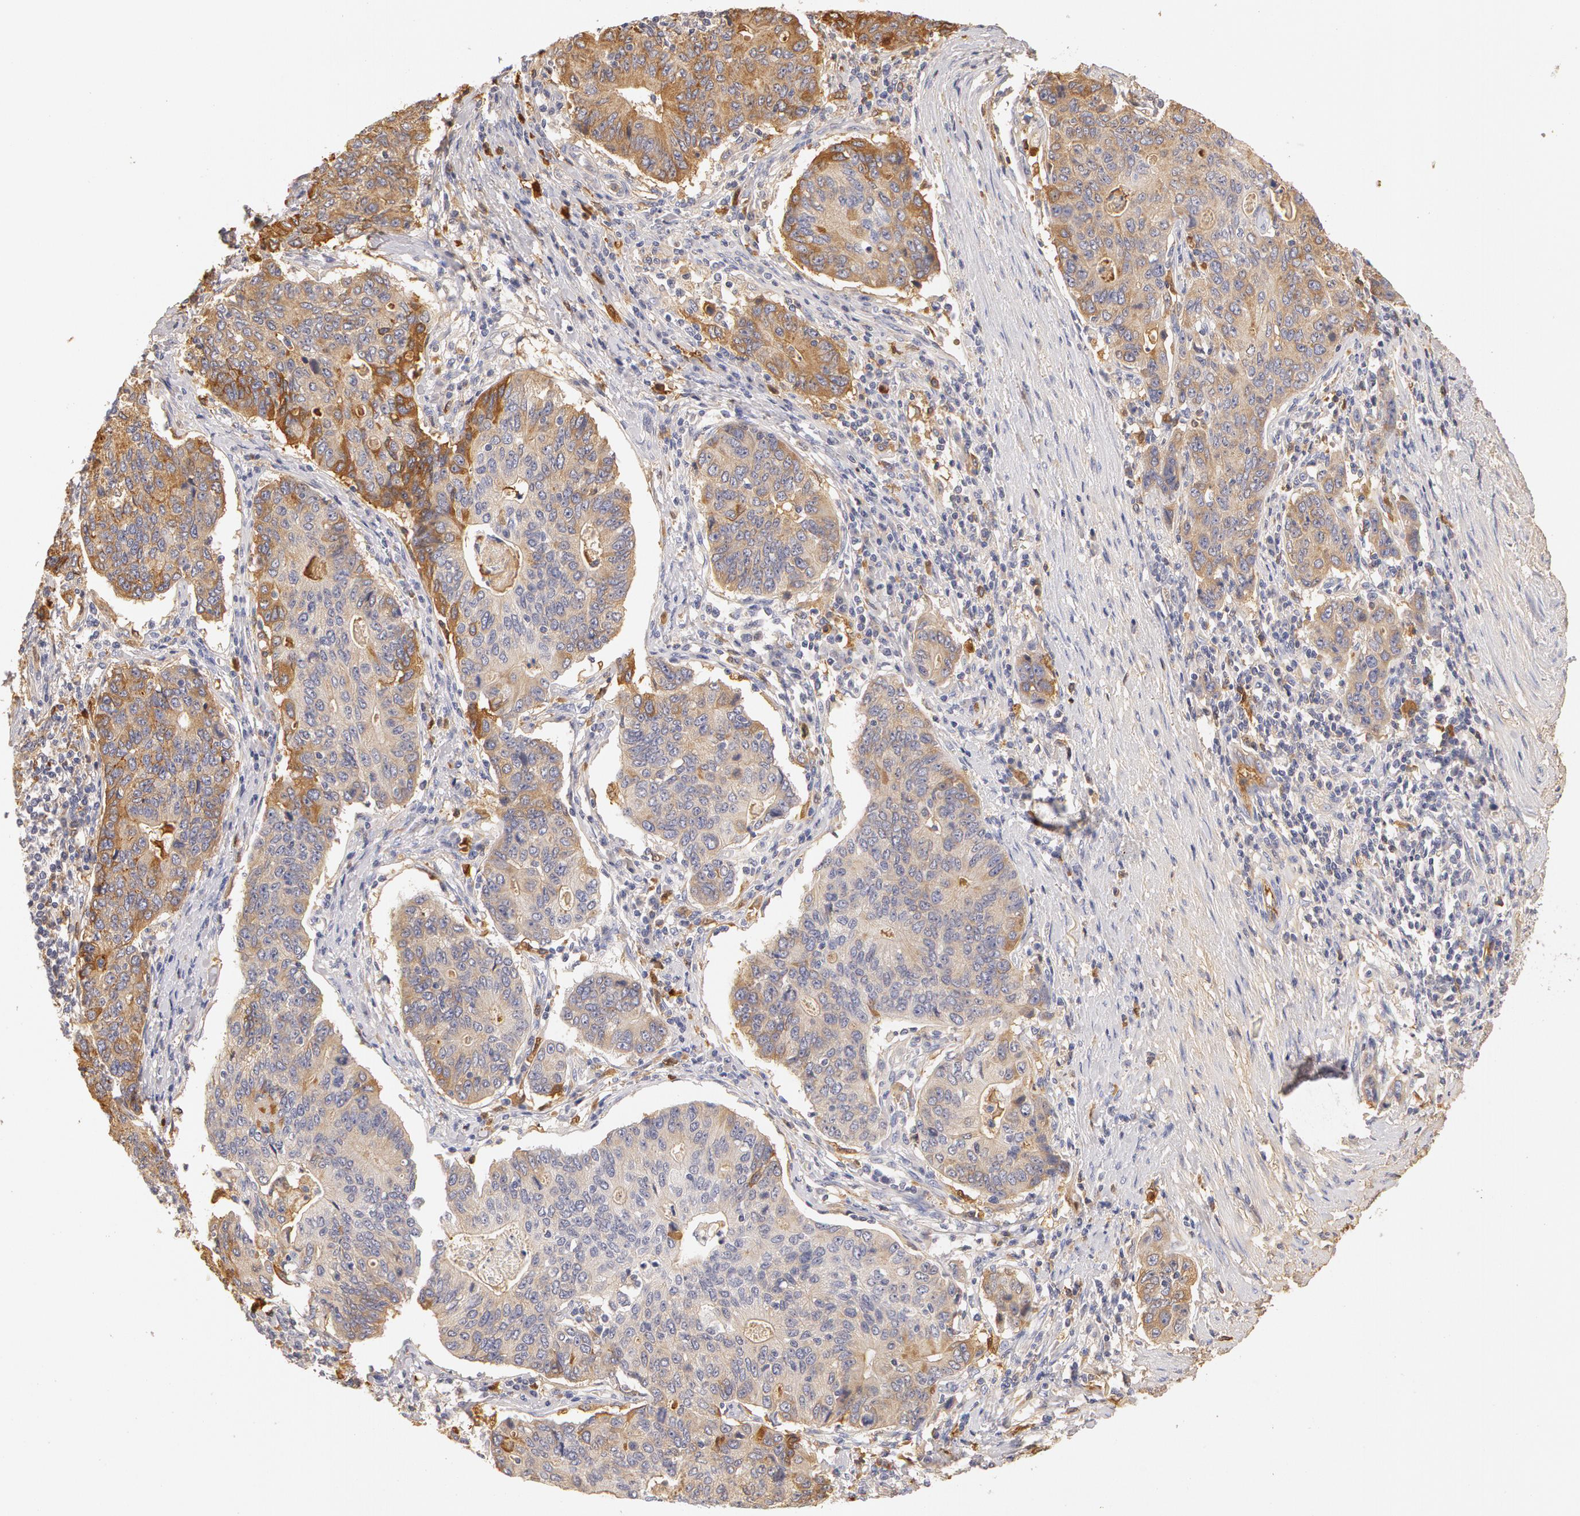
{"staining": {"intensity": "weak", "quantity": "<25%", "location": "cytoplasmic/membranous"}, "tissue": "stomach cancer", "cell_type": "Tumor cells", "image_type": "cancer", "snomed": [{"axis": "morphology", "description": "Adenocarcinoma, NOS"}, {"axis": "topography", "description": "Esophagus"}, {"axis": "topography", "description": "Stomach"}], "caption": "The micrograph reveals no staining of tumor cells in adenocarcinoma (stomach). (DAB IHC with hematoxylin counter stain).", "gene": "TF", "patient": {"sex": "male", "age": 74}}